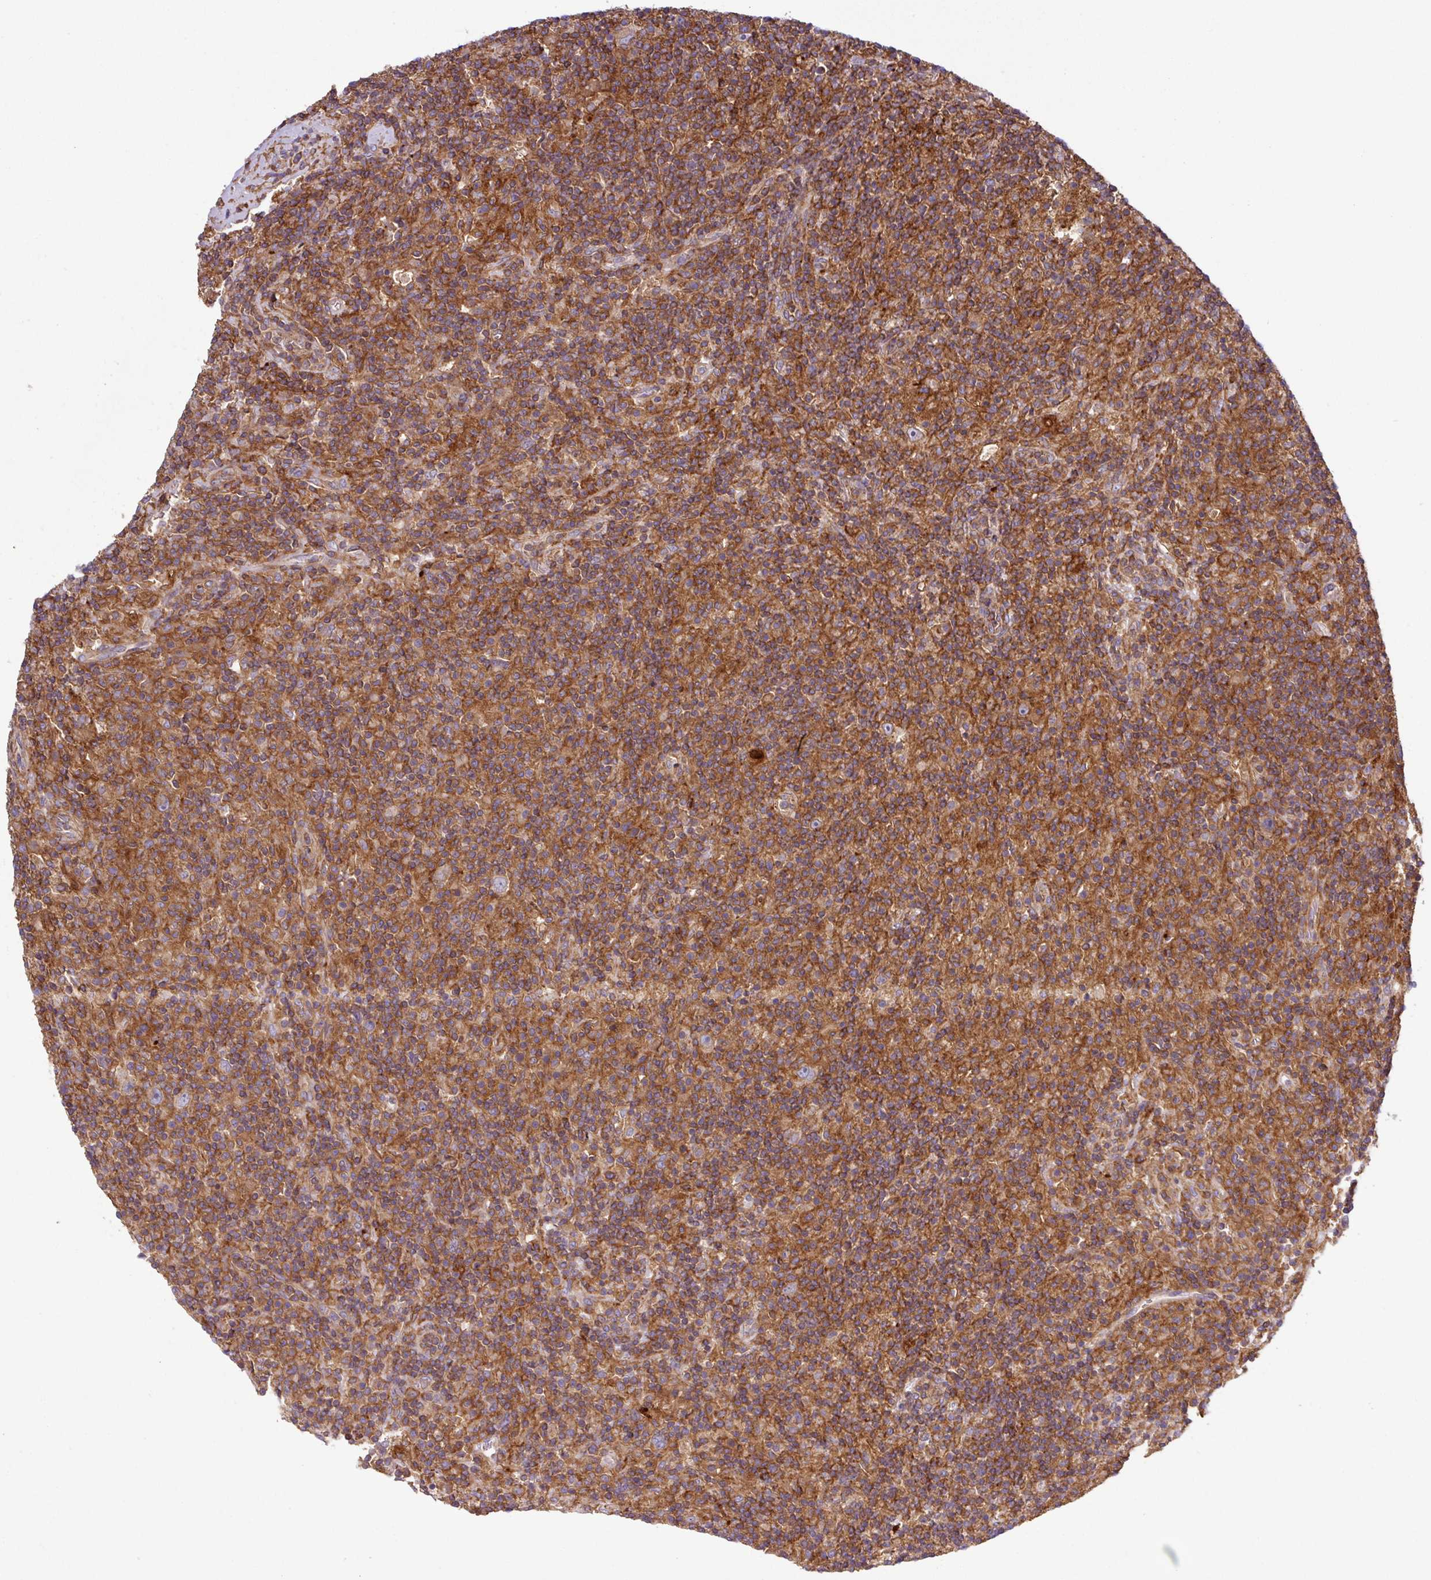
{"staining": {"intensity": "weak", "quantity": "<25%", "location": "cytoplasmic/membranous"}, "tissue": "lymphoma", "cell_type": "Tumor cells", "image_type": "cancer", "snomed": [{"axis": "morphology", "description": "Hodgkin's disease, NOS"}, {"axis": "topography", "description": "Lymph node"}], "caption": "DAB (3,3'-diaminobenzidine) immunohistochemical staining of Hodgkin's disease shows no significant expression in tumor cells.", "gene": "RIC1", "patient": {"sex": "male", "age": 70}}